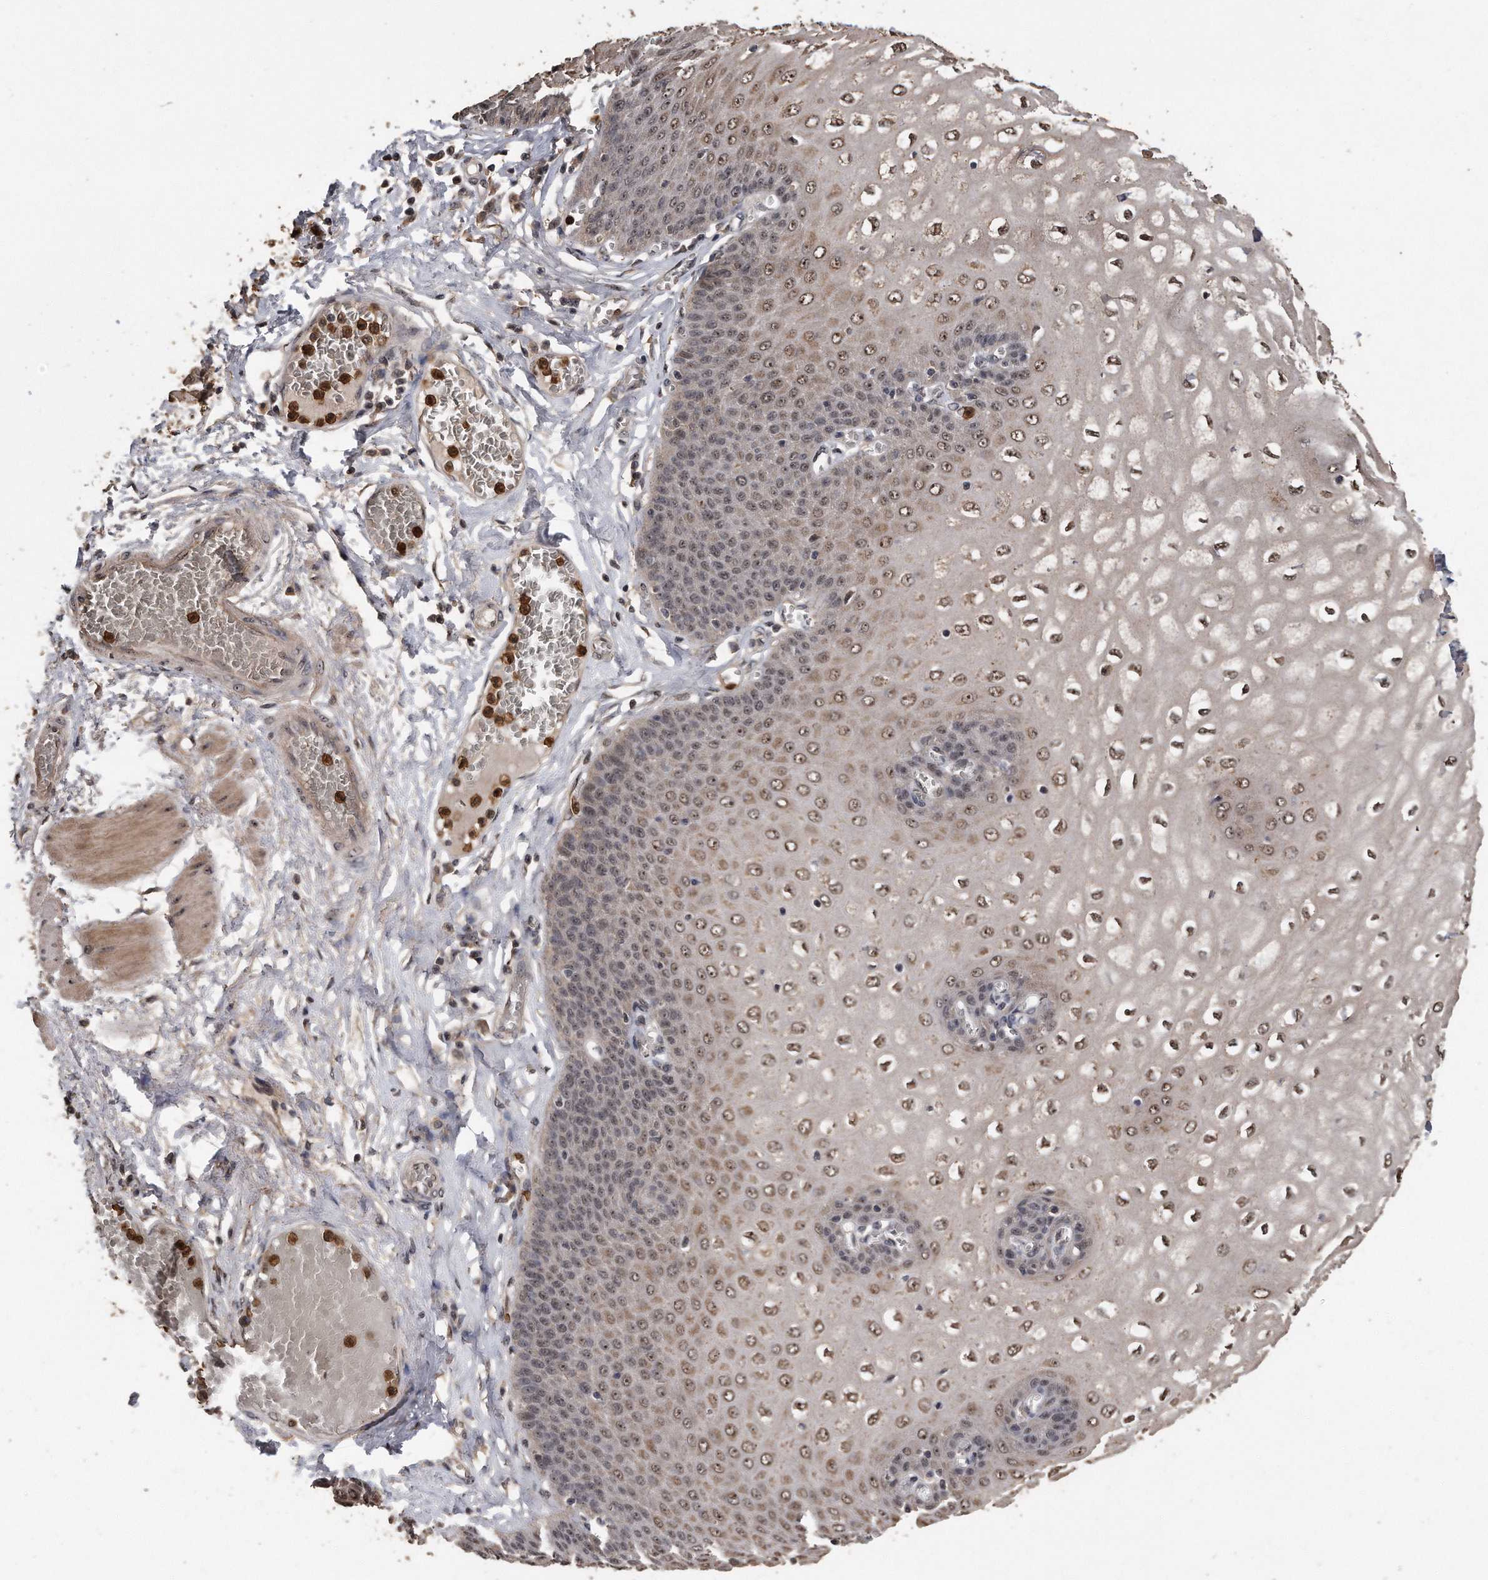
{"staining": {"intensity": "moderate", "quantity": ">75%", "location": "cytoplasmic/membranous,nuclear"}, "tissue": "esophagus", "cell_type": "Squamous epithelial cells", "image_type": "normal", "snomed": [{"axis": "morphology", "description": "Normal tissue, NOS"}, {"axis": "topography", "description": "Esophagus"}], "caption": "Immunohistochemical staining of benign human esophagus displays medium levels of moderate cytoplasmic/membranous,nuclear positivity in about >75% of squamous epithelial cells.", "gene": "PELO", "patient": {"sex": "male", "age": 60}}